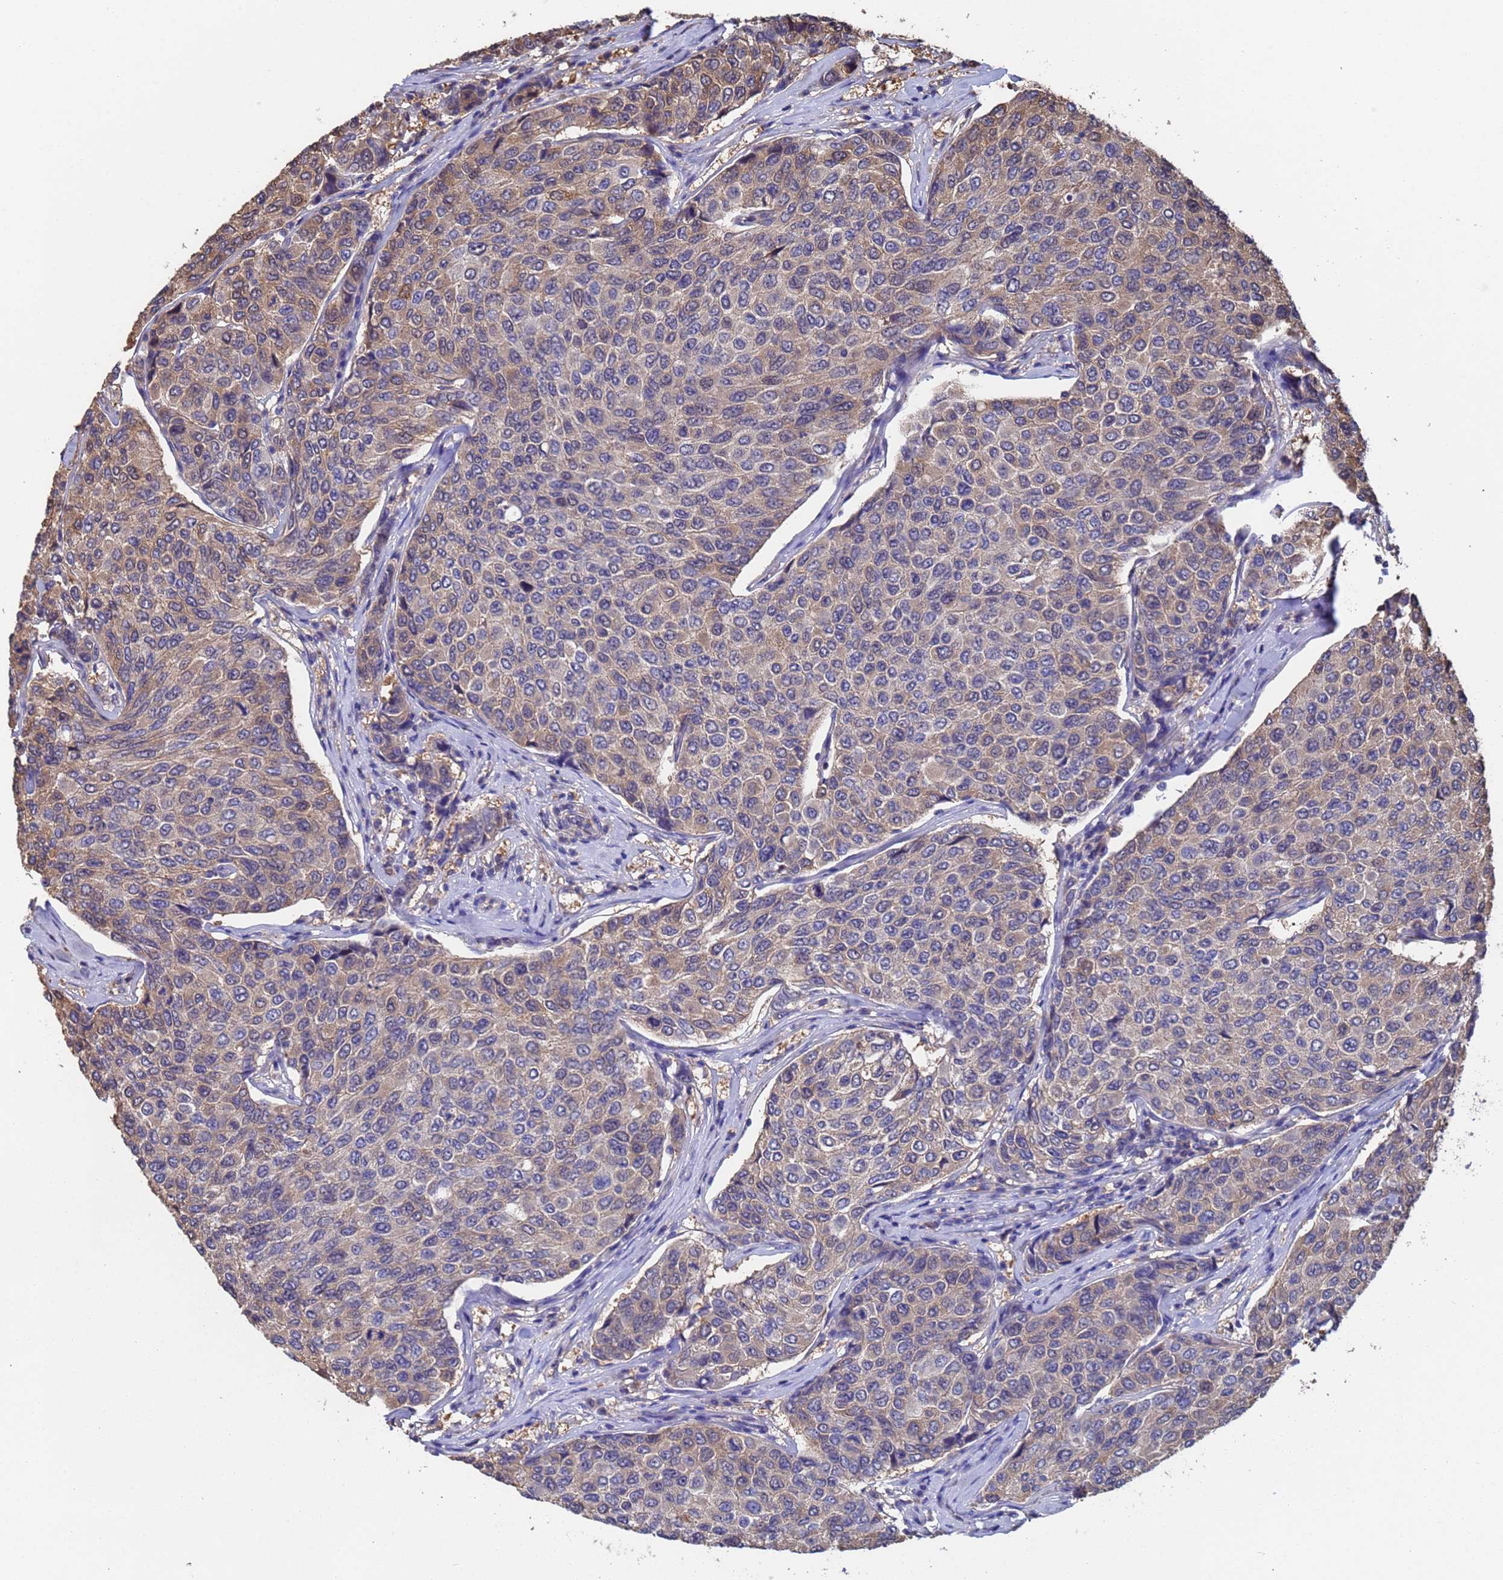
{"staining": {"intensity": "weak", "quantity": "25%-75%", "location": "cytoplasmic/membranous"}, "tissue": "breast cancer", "cell_type": "Tumor cells", "image_type": "cancer", "snomed": [{"axis": "morphology", "description": "Duct carcinoma"}, {"axis": "topography", "description": "Breast"}], "caption": "Brown immunohistochemical staining in breast infiltrating ductal carcinoma reveals weak cytoplasmic/membranous positivity in approximately 25%-75% of tumor cells. (Stains: DAB (3,3'-diaminobenzidine) in brown, nuclei in blue, Microscopy: brightfield microscopy at high magnification).", "gene": "FAM25A", "patient": {"sex": "female", "age": 55}}